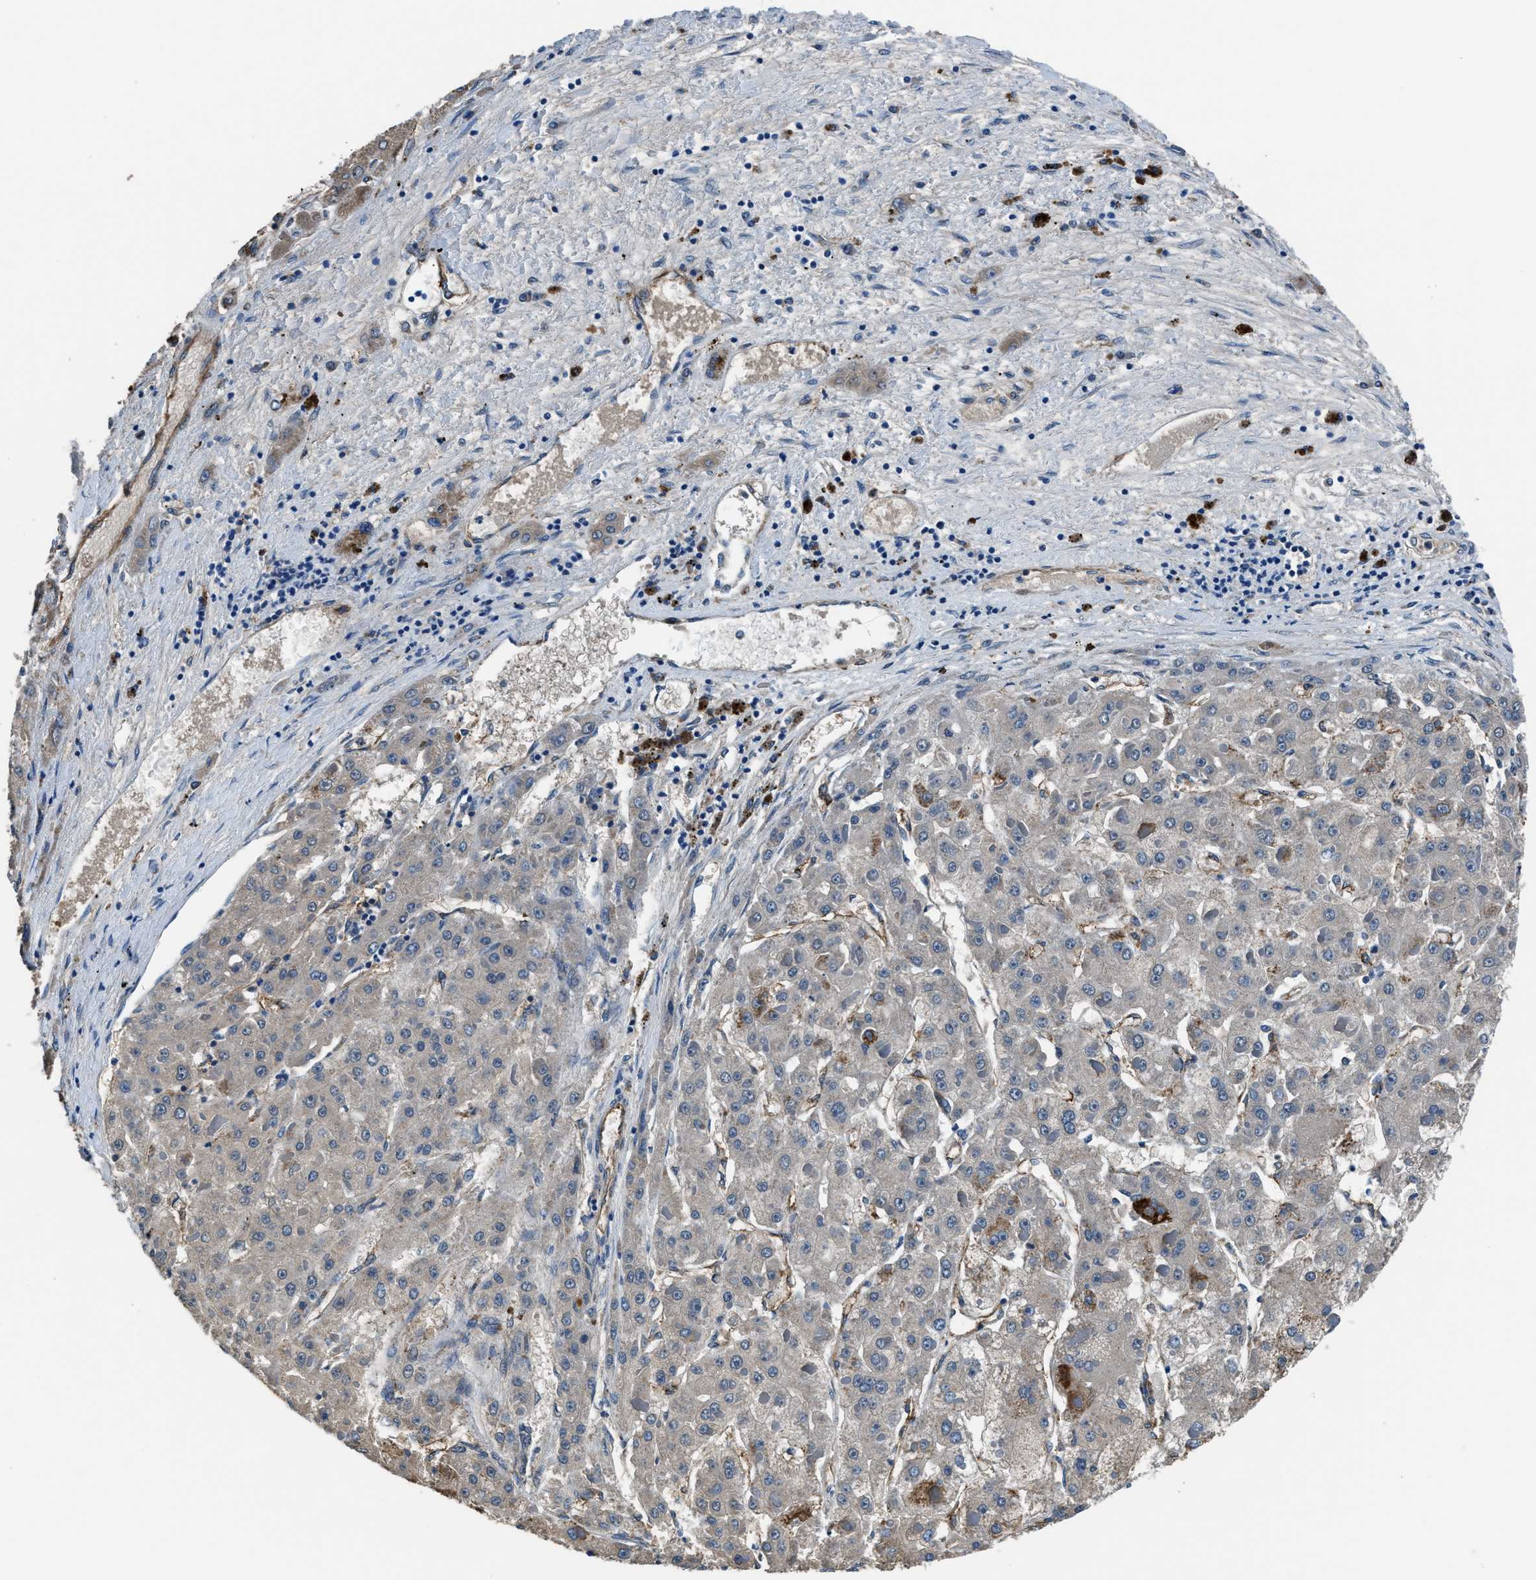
{"staining": {"intensity": "moderate", "quantity": "<25%", "location": "cytoplasmic/membranous"}, "tissue": "liver cancer", "cell_type": "Tumor cells", "image_type": "cancer", "snomed": [{"axis": "morphology", "description": "Carcinoma, Hepatocellular, NOS"}, {"axis": "topography", "description": "Liver"}], "caption": "The immunohistochemical stain highlights moderate cytoplasmic/membranous staining in tumor cells of liver cancer tissue.", "gene": "PRTFDC1", "patient": {"sex": "female", "age": 73}}